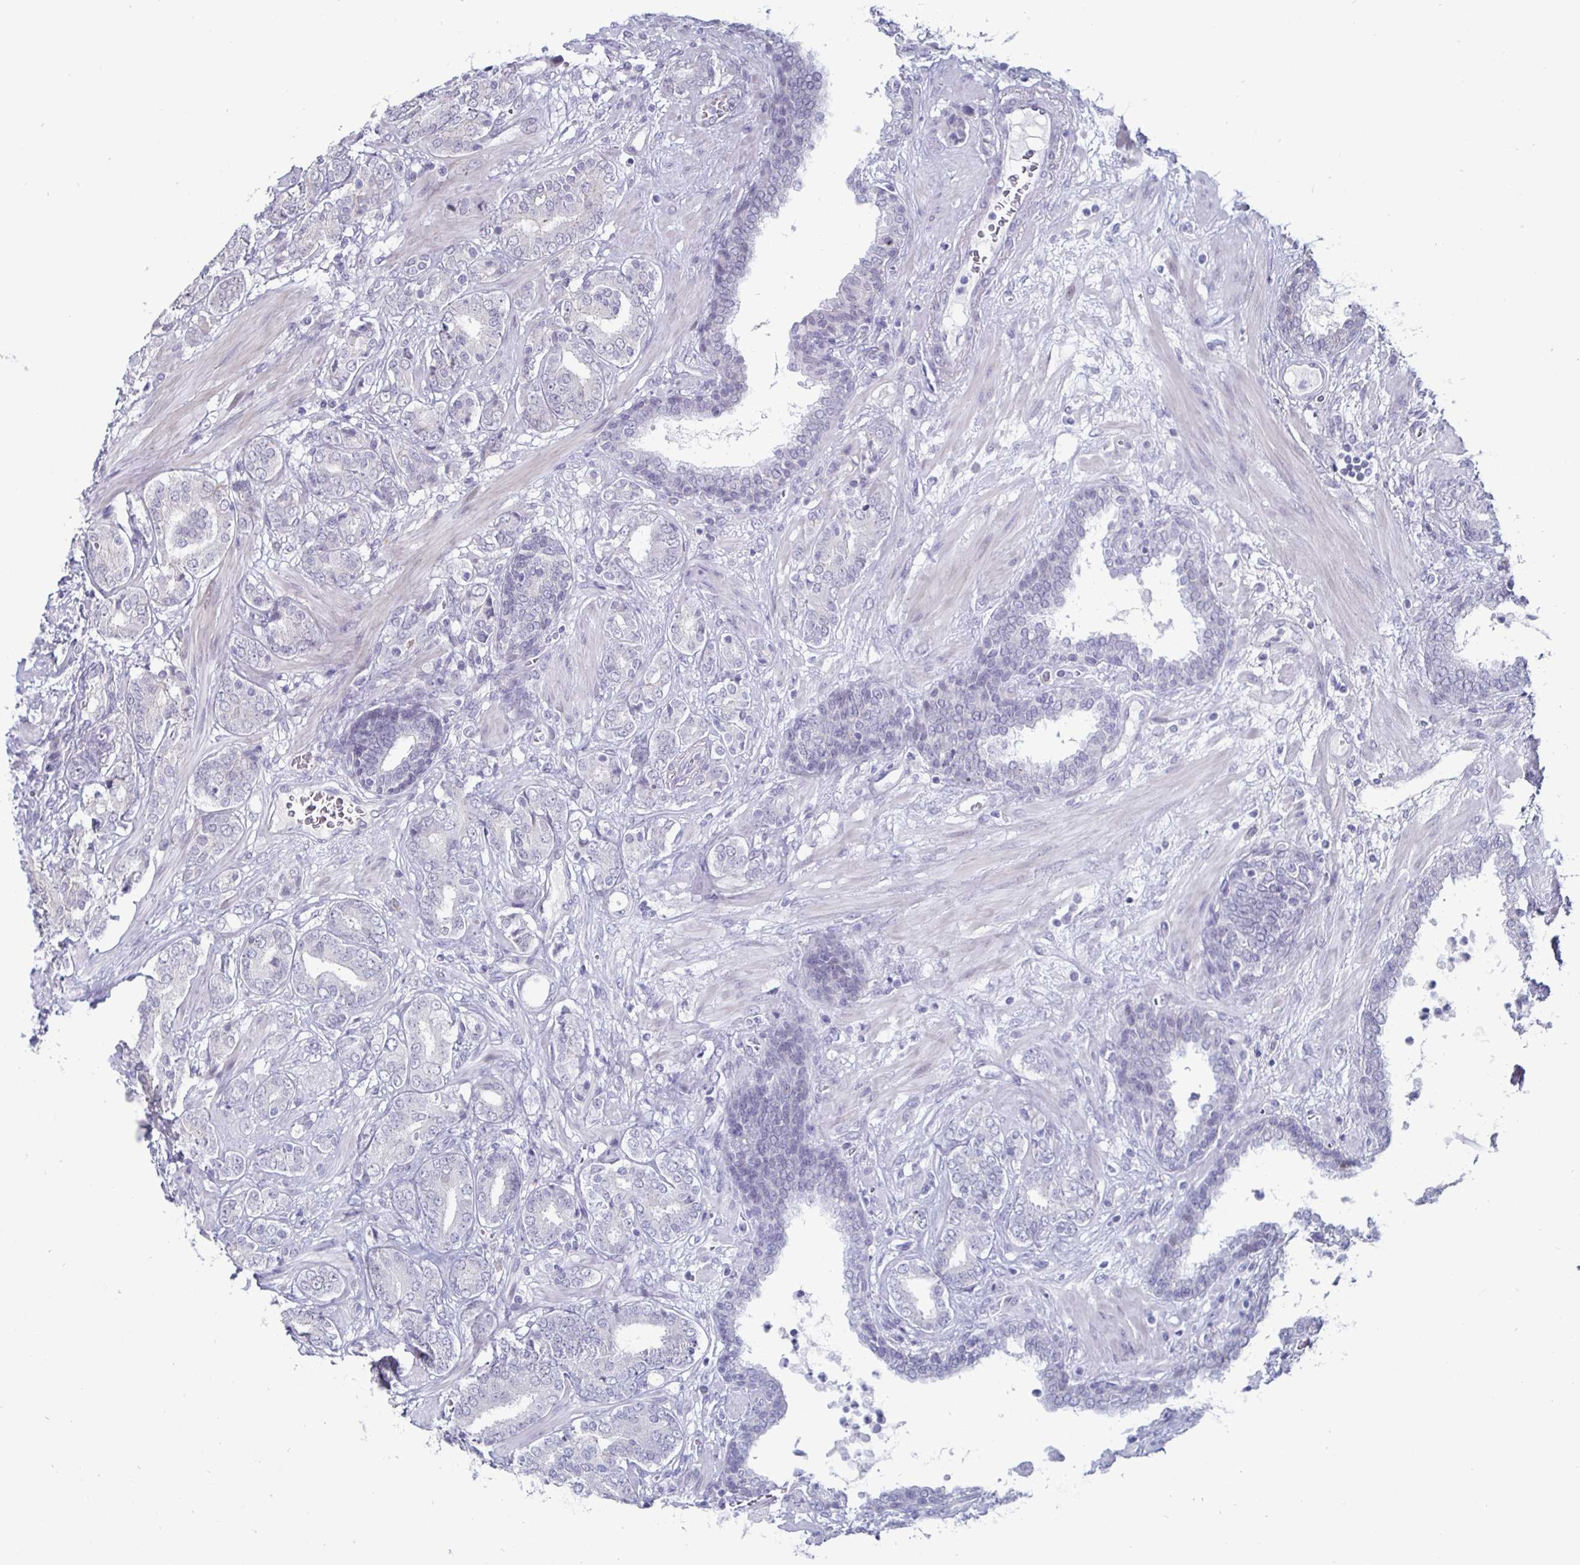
{"staining": {"intensity": "negative", "quantity": "none", "location": "none"}, "tissue": "prostate cancer", "cell_type": "Tumor cells", "image_type": "cancer", "snomed": [{"axis": "morphology", "description": "Adenocarcinoma, High grade"}, {"axis": "topography", "description": "Prostate"}], "caption": "Prostate cancer stained for a protein using immunohistochemistry (IHC) shows no positivity tumor cells.", "gene": "OOSP2", "patient": {"sex": "male", "age": 62}}